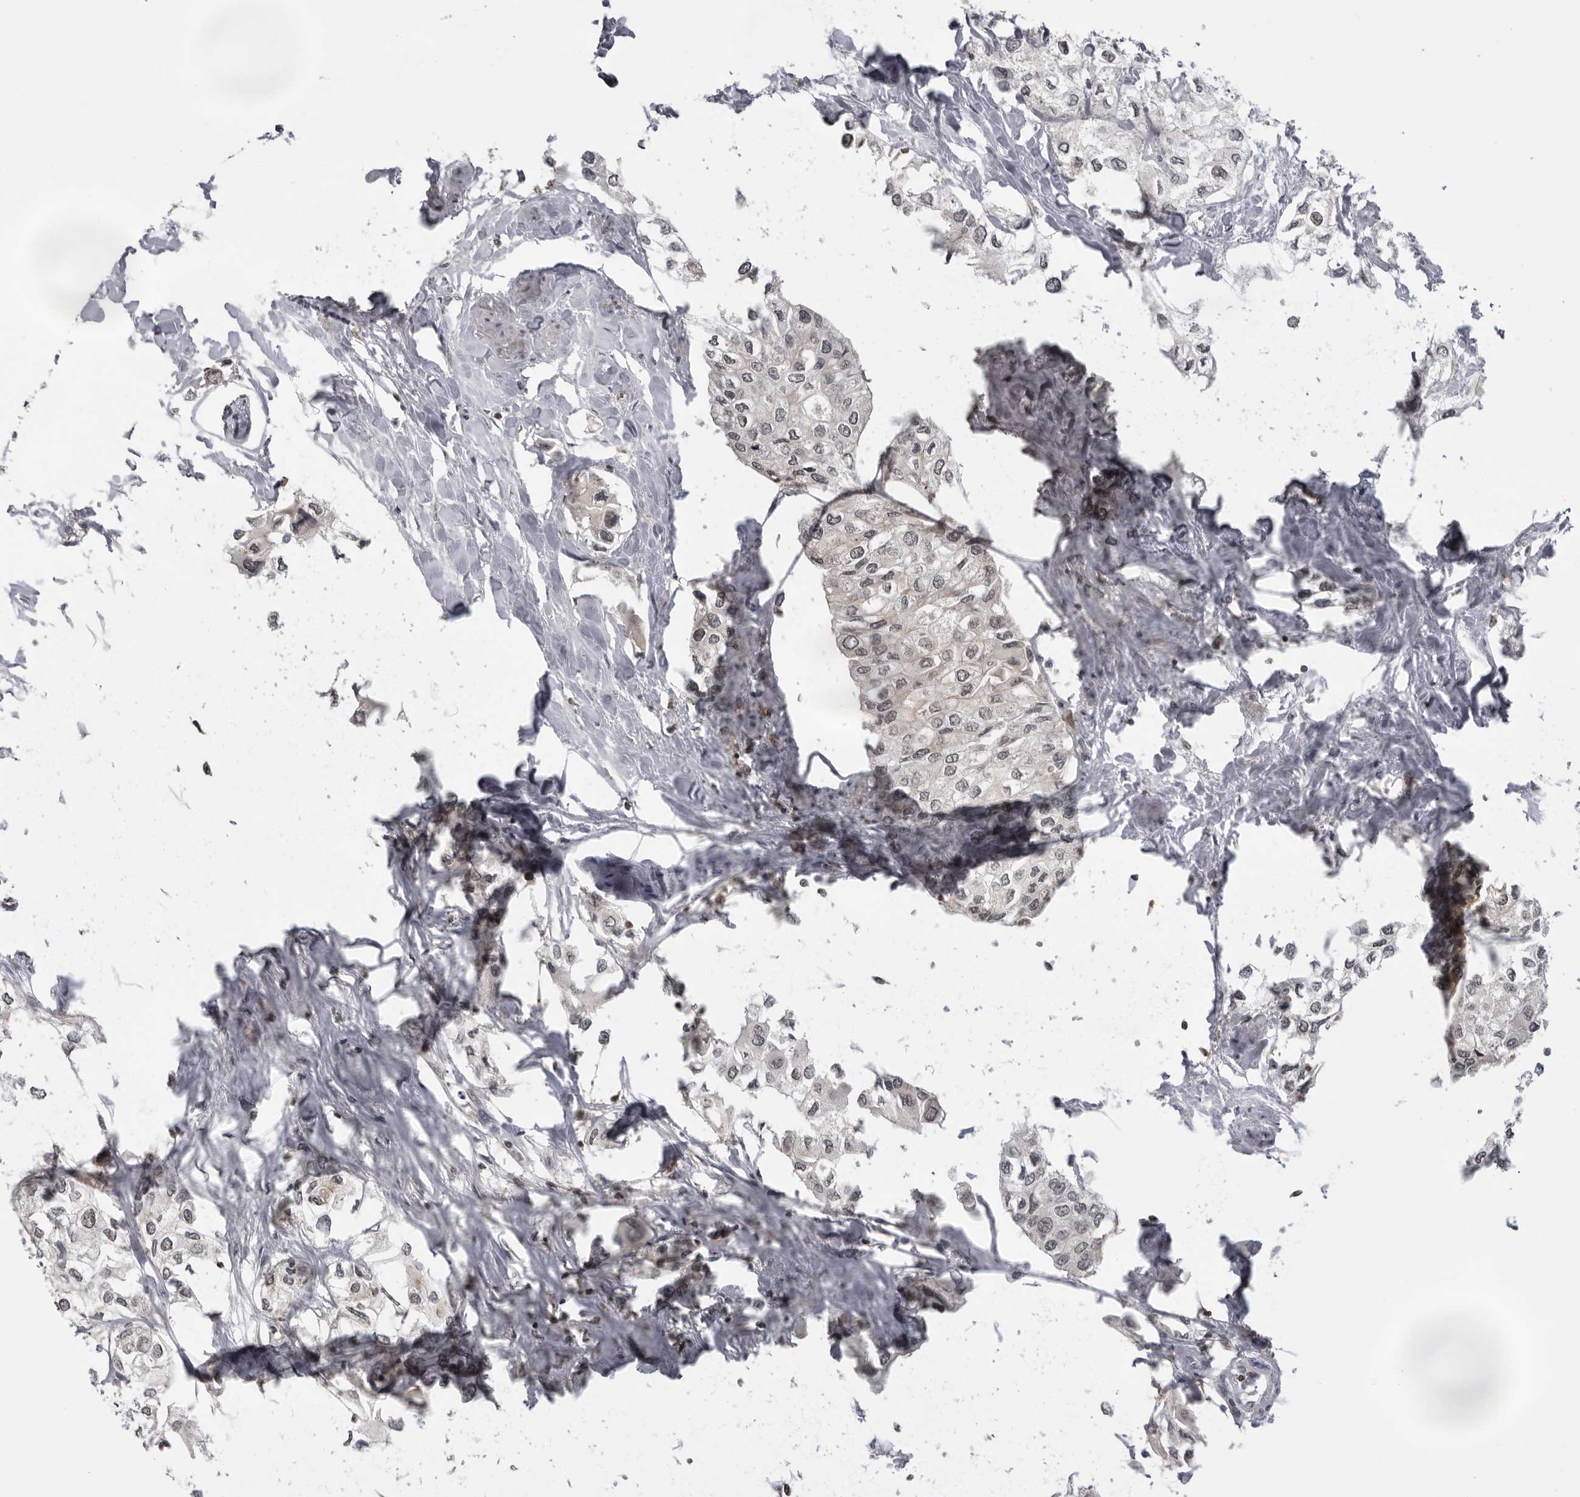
{"staining": {"intensity": "weak", "quantity": ">75%", "location": "nuclear"}, "tissue": "urothelial cancer", "cell_type": "Tumor cells", "image_type": "cancer", "snomed": [{"axis": "morphology", "description": "Urothelial carcinoma, High grade"}, {"axis": "topography", "description": "Urinary bladder"}], "caption": "This is a photomicrograph of IHC staining of high-grade urothelial carcinoma, which shows weak staining in the nuclear of tumor cells.", "gene": "PDCL3", "patient": {"sex": "male", "age": 64}}